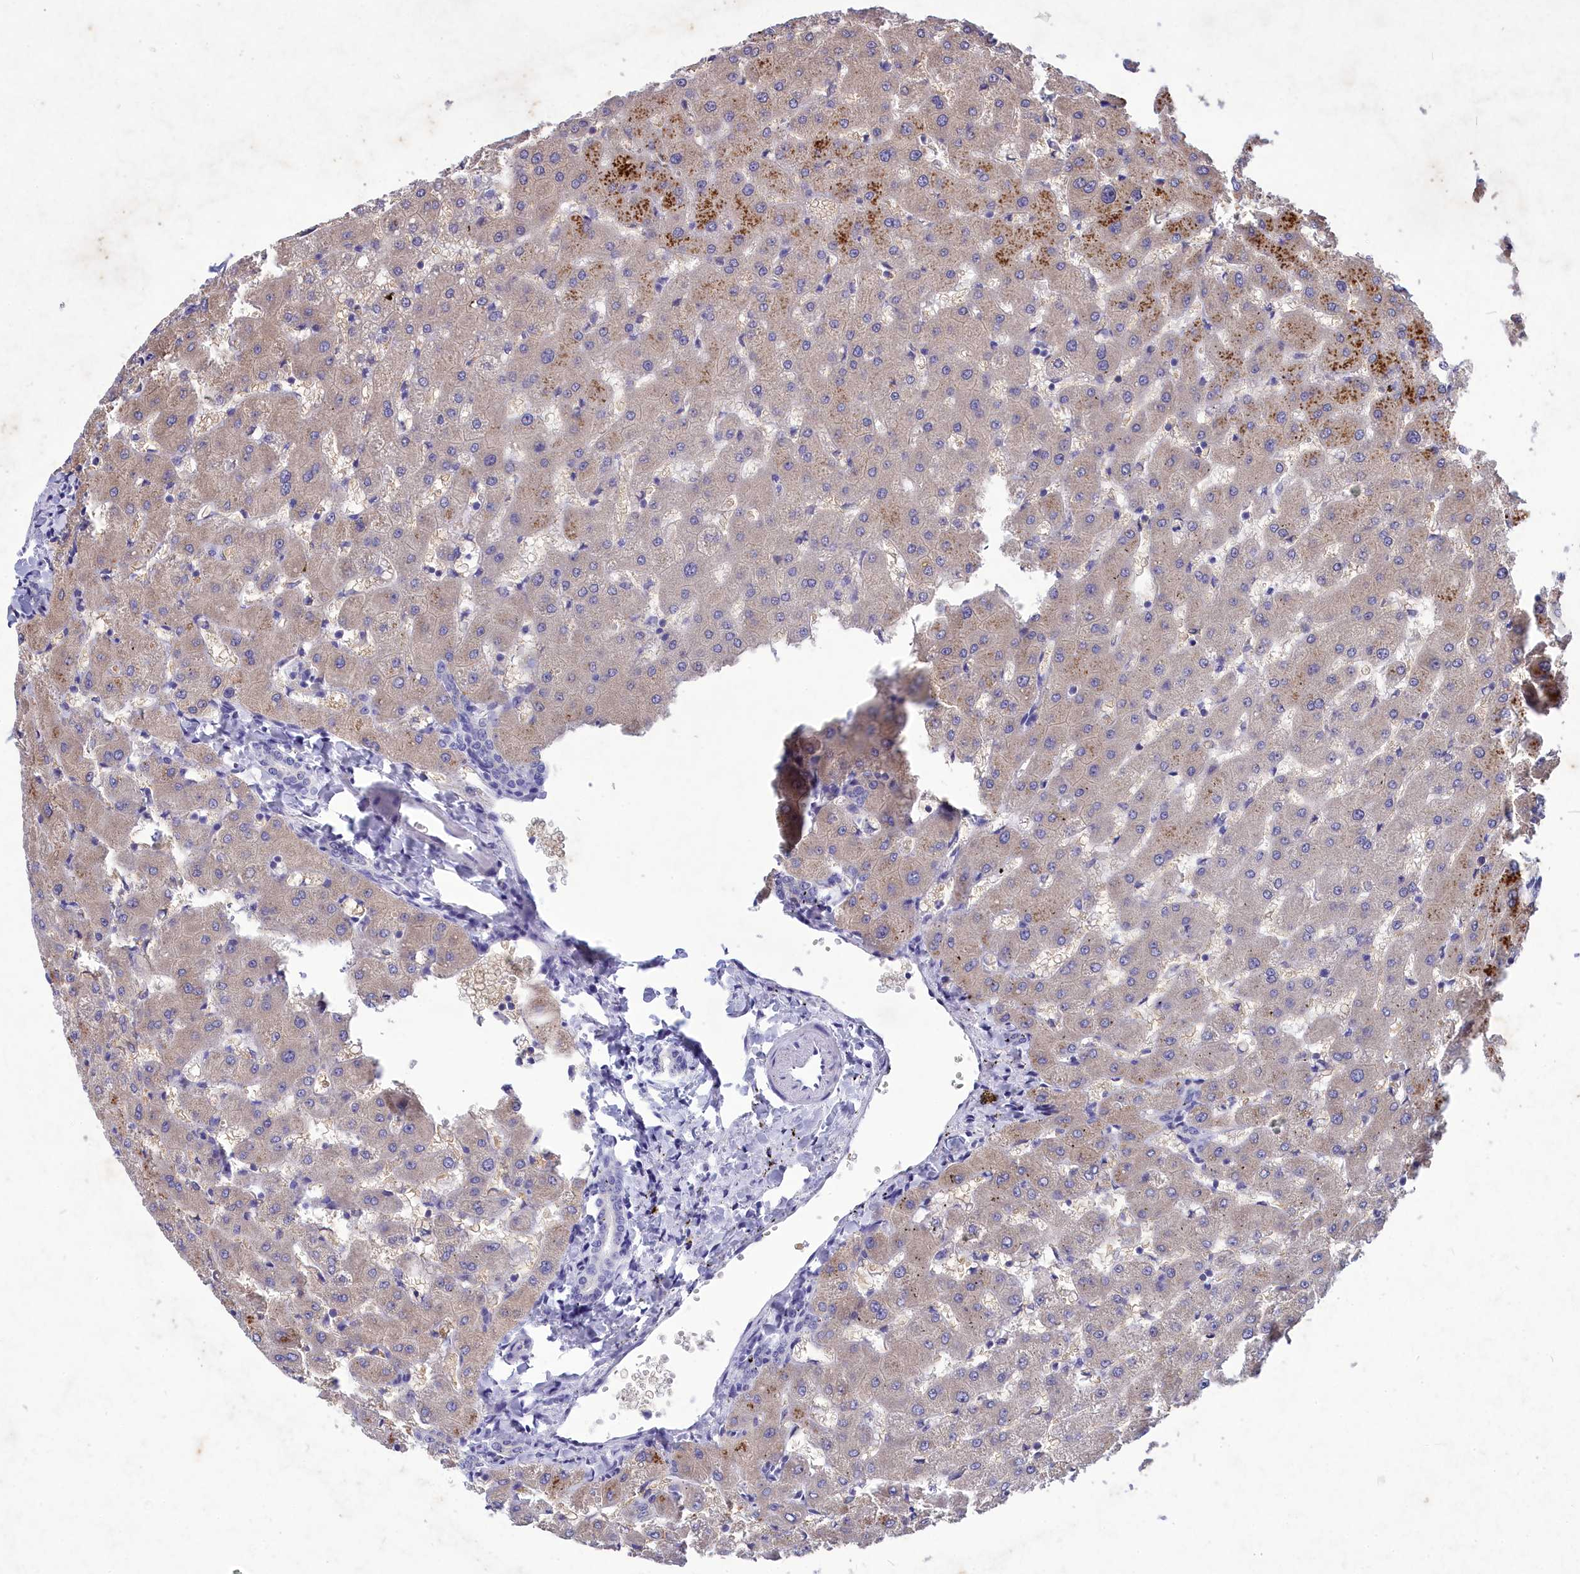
{"staining": {"intensity": "negative", "quantity": "none", "location": "none"}, "tissue": "liver", "cell_type": "Cholangiocytes", "image_type": "normal", "snomed": [{"axis": "morphology", "description": "Normal tissue, NOS"}, {"axis": "topography", "description": "Liver"}], "caption": "An IHC histopathology image of normal liver is shown. There is no staining in cholangiocytes of liver.", "gene": "DEFB119", "patient": {"sex": "female", "age": 63}}